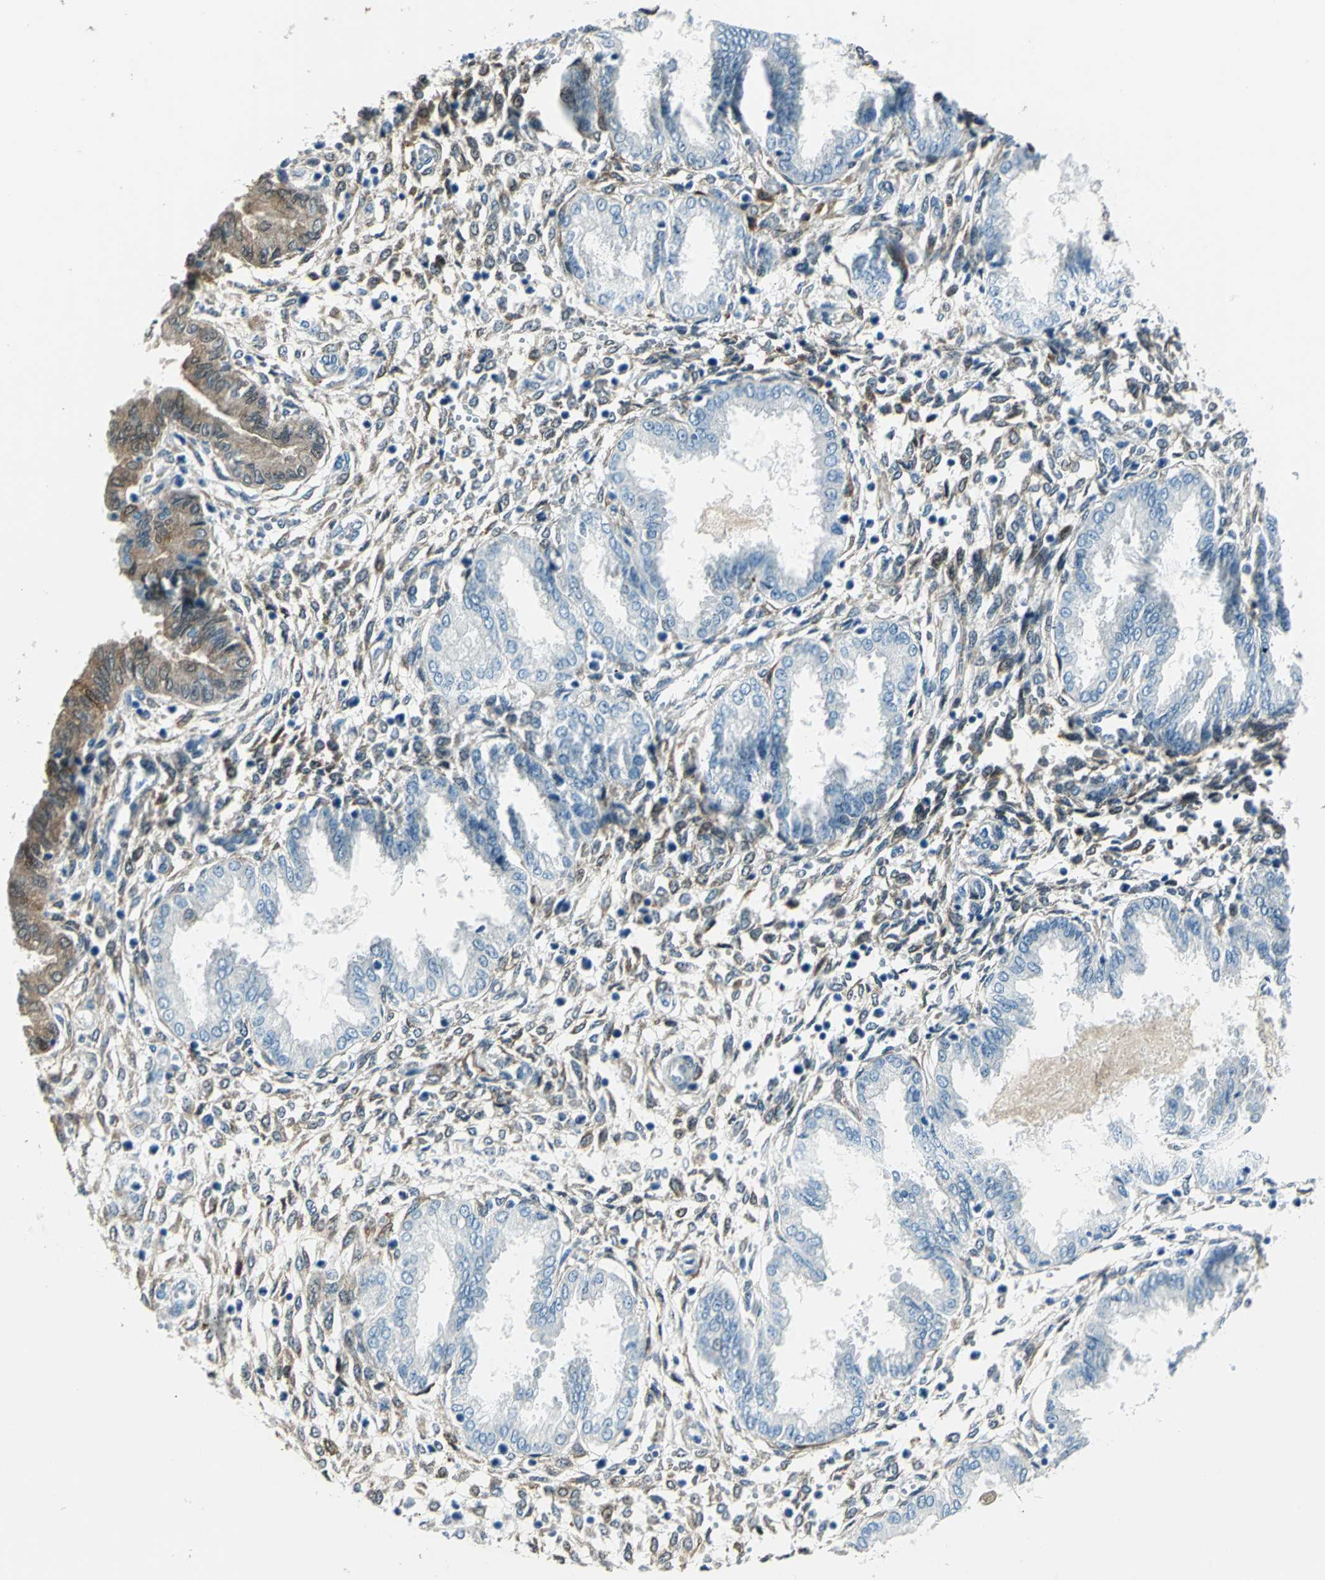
{"staining": {"intensity": "negative", "quantity": "none", "location": "none"}, "tissue": "endometrium", "cell_type": "Cells in endometrial stroma", "image_type": "normal", "snomed": [{"axis": "morphology", "description": "Normal tissue, NOS"}, {"axis": "topography", "description": "Endometrium"}], "caption": "A high-resolution histopathology image shows immunohistochemistry staining of benign endometrium, which exhibits no significant positivity in cells in endometrial stroma. (Immunohistochemistry, brightfield microscopy, high magnification).", "gene": "HSPB1", "patient": {"sex": "female", "age": 33}}